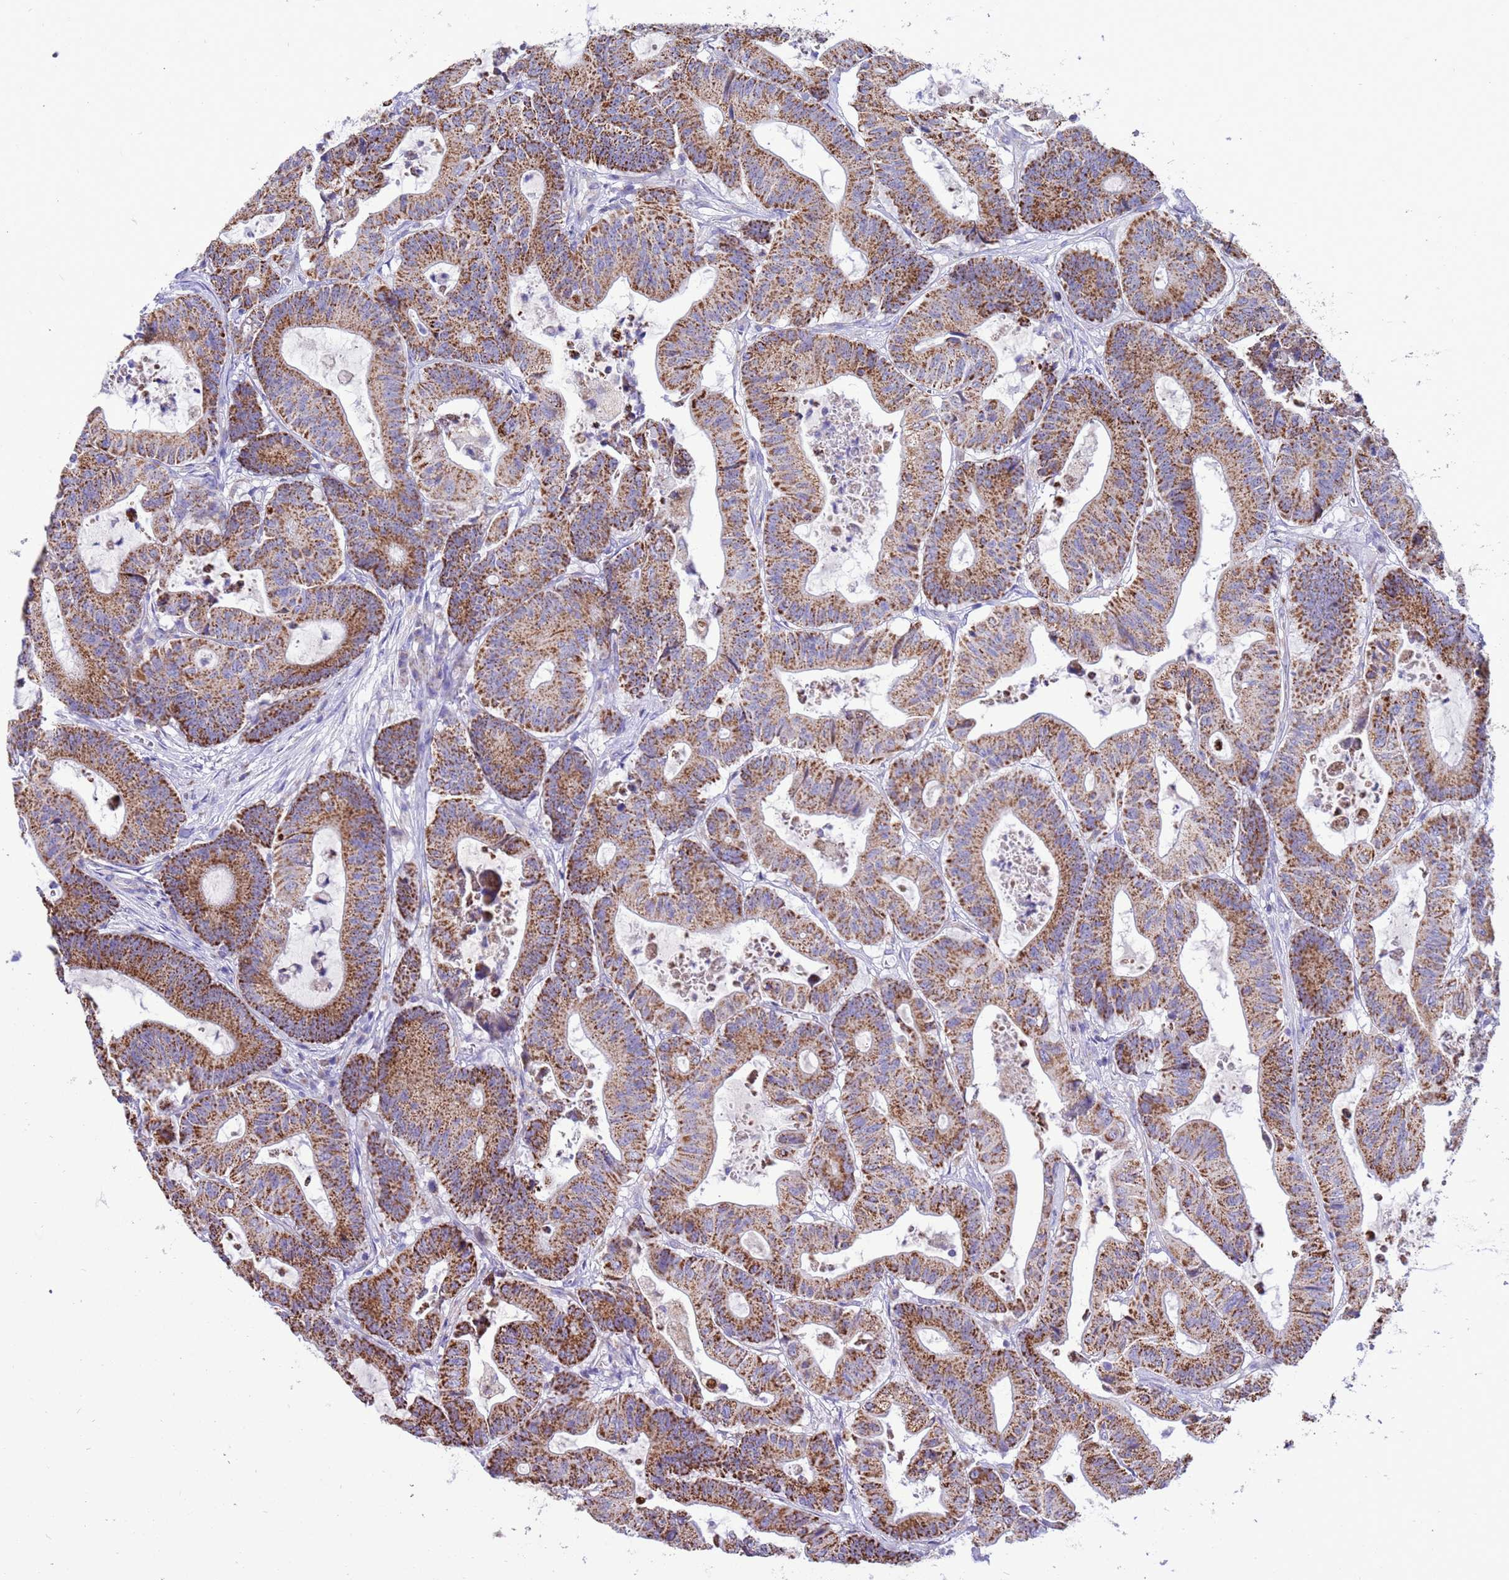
{"staining": {"intensity": "strong", "quantity": ">75%", "location": "cytoplasmic/membranous"}, "tissue": "colorectal cancer", "cell_type": "Tumor cells", "image_type": "cancer", "snomed": [{"axis": "morphology", "description": "Adenocarcinoma, NOS"}, {"axis": "topography", "description": "Colon"}], "caption": "There is high levels of strong cytoplasmic/membranous positivity in tumor cells of adenocarcinoma (colorectal), as demonstrated by immunohistochemical staining (brown color).", "gene": "RNF165", "patient": {"sex": "female", "age": 84}}